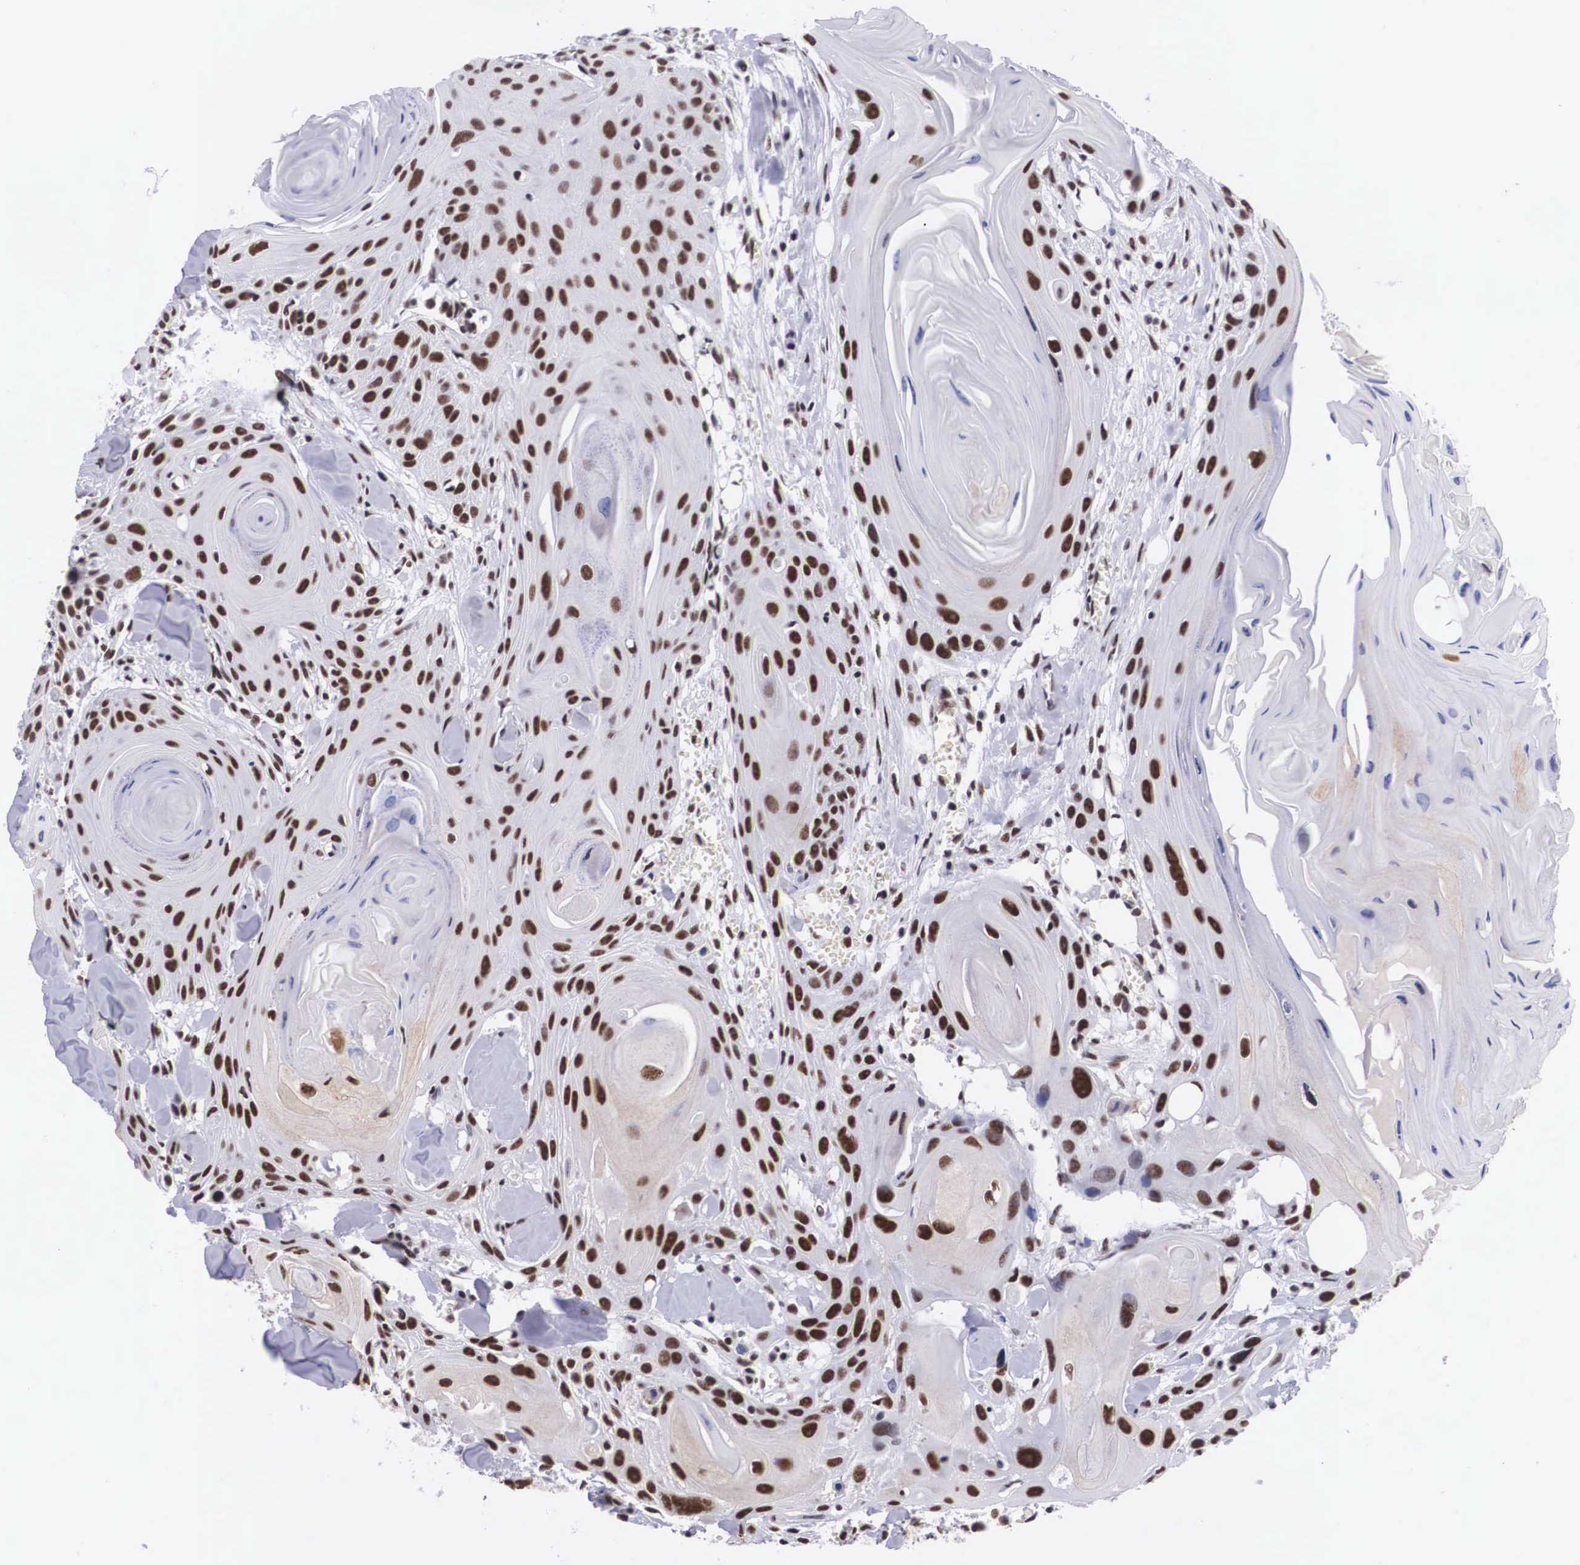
{"staining": {"intensity": "moderate", "quantity": ">75%", "location": "nuclear"}, "tissue": "head and neck cancer", "cell_type": "Tumor cells", "image_type": "cancer", "snomed": [{"axis": "morphology", "description": "Squamous cell carcinoma, NOS"}, {"axis": "morphology", "description": "Squamous cell carcinoma, metastatic, NOS"}, {"axis": "topography", "description": "Lymph node"}, {"axis": "topography", "description": "Salivary gland"}, {"axis": "topography", "description": "Head-Neck"}], "caption": "The image displays immunohistochemical staining of squamous cell carcinoma (head and neck). There is moderate nuclear staining is identified in approximately >75% of tumor cells. (Brightfield microscopy of DAB IHC at high magnification).", "gene": "SF3A1", "patient": {"sex": "female", "age": 74}}